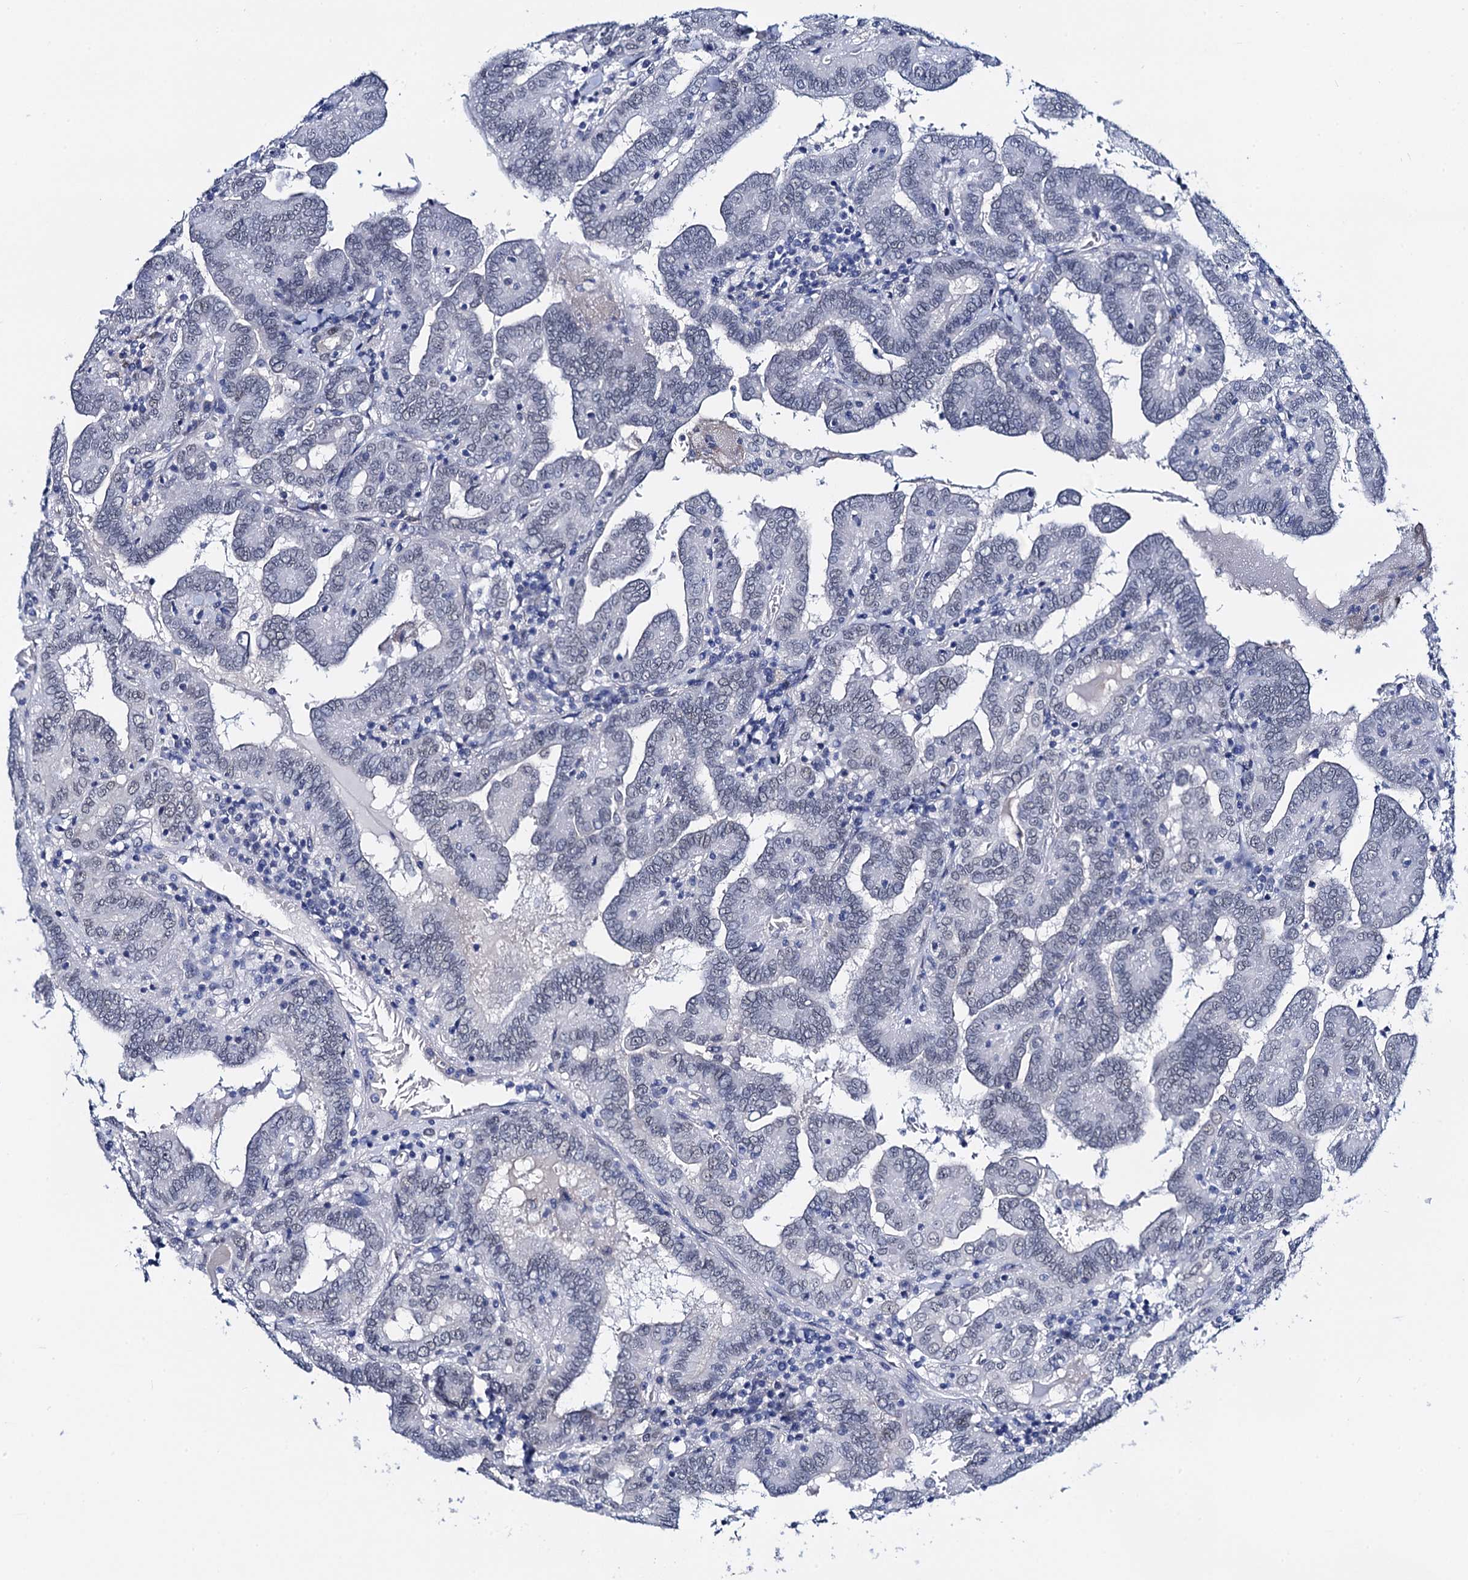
{"staining": {"intensity": "negative", "quantity": "none", "location": "none"}, "tissue": "thyroid cancer", "cell_type": "Tumor cells", "image_type": "cancer", "snomed": [{"axis": "morphology", "description": "Papillary adenocarcinoma, NOS"}, {"axis": "topography", "description": "Thyroid gland"}], "caption": "The photomicrograph shows no staining of tumor cells in papillary adenocarcinoma (thyroid).", "gene": "C16orf87", "patient": {"sex": "female", "age": 72}}